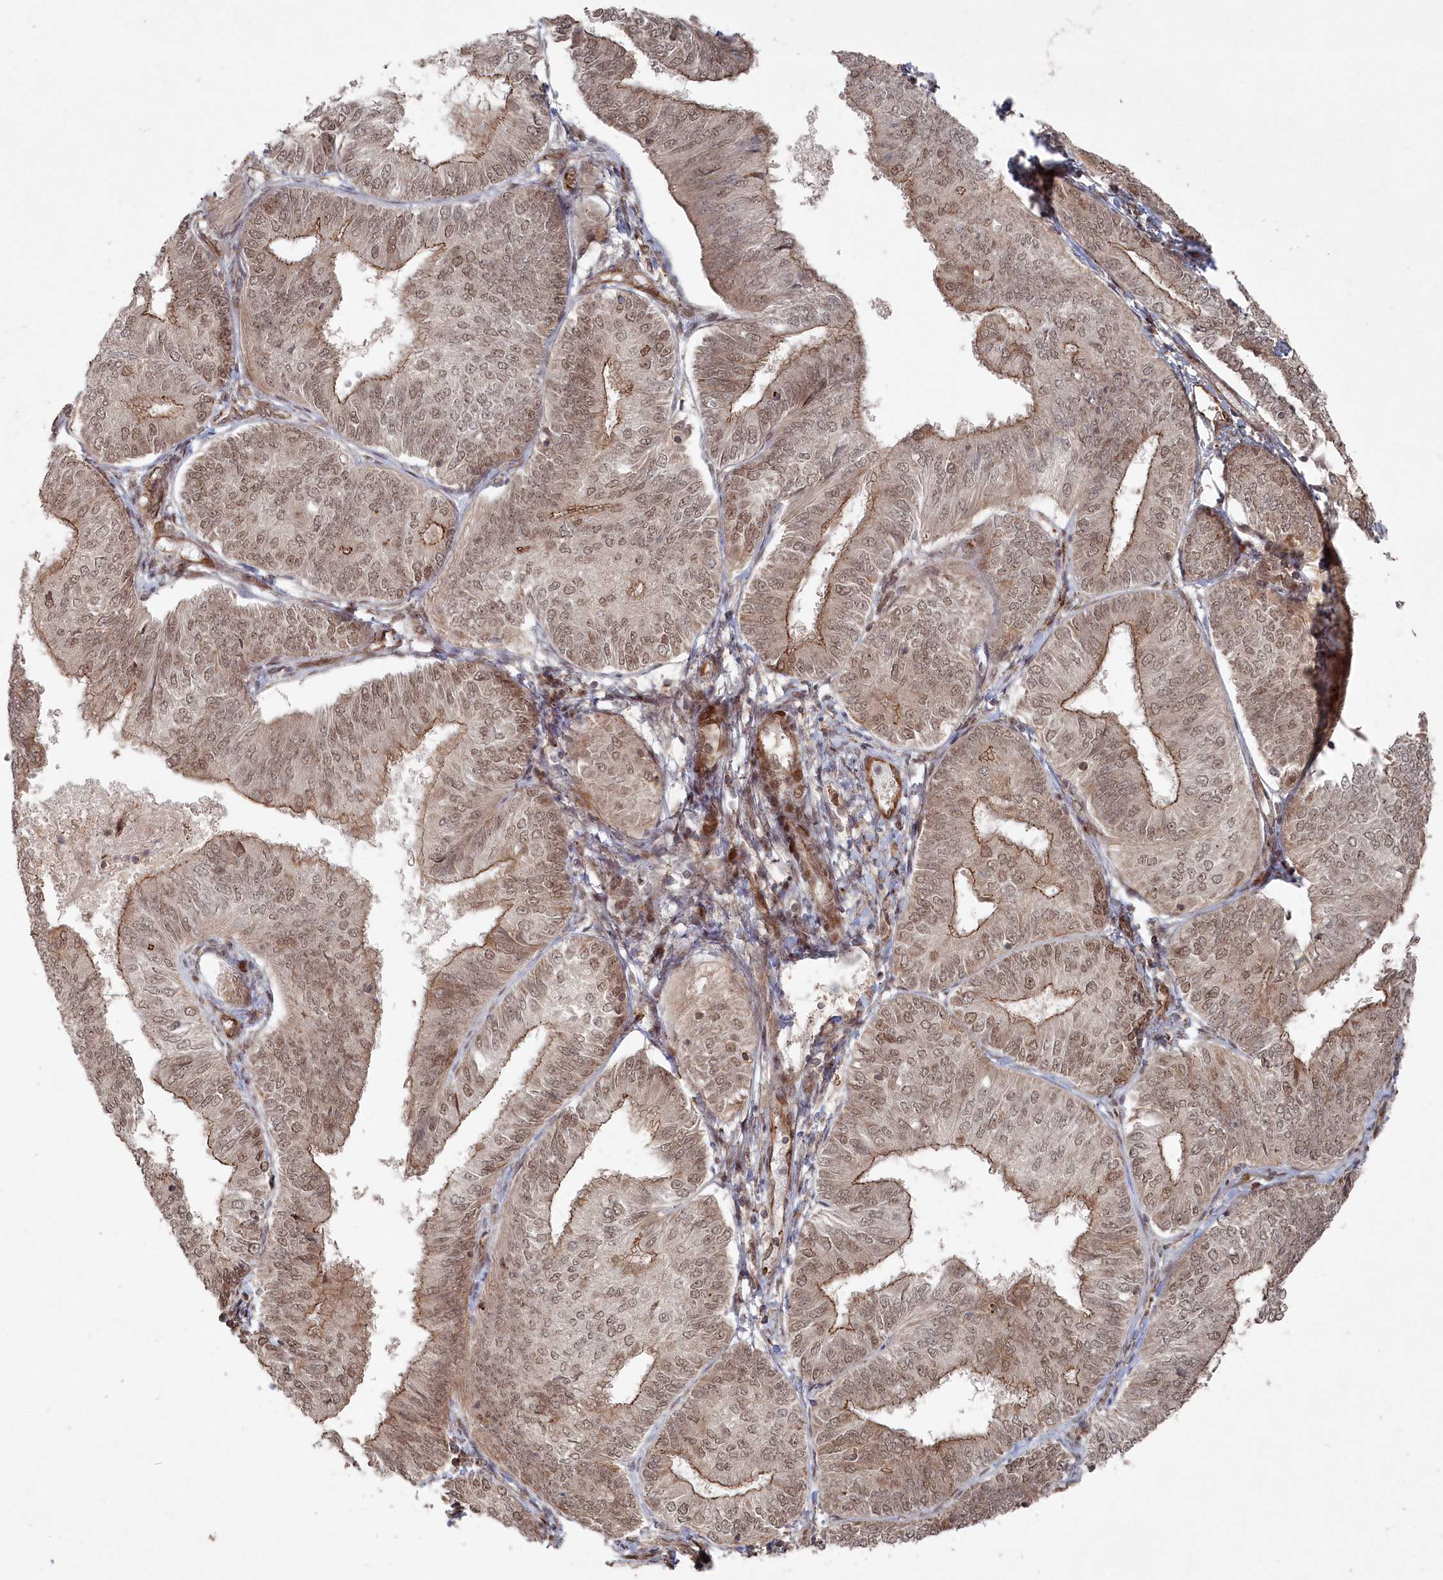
{"staining": {"intensity": "moderate", "quantity": ">75%", "location": "cytoplasmic/membranous,nuclear"}, "tissue": "endometrial cancer", "cell_type": "Tumor cells", "image_type": "cancer", "snomed": [{"axis": "morphology", "description": "Adenocarcinoma, NOS"}, {"axis": "topography", "description": "Endometrium"}], "caption": "A histopathology image of human endometrial cancer stained for a protein exhibits moderate cytoplasmic/membranous and nuclear brown staining in tumor cells.", "gene": "POLR3A", "patient": {"sex": "female", "age": 58}}